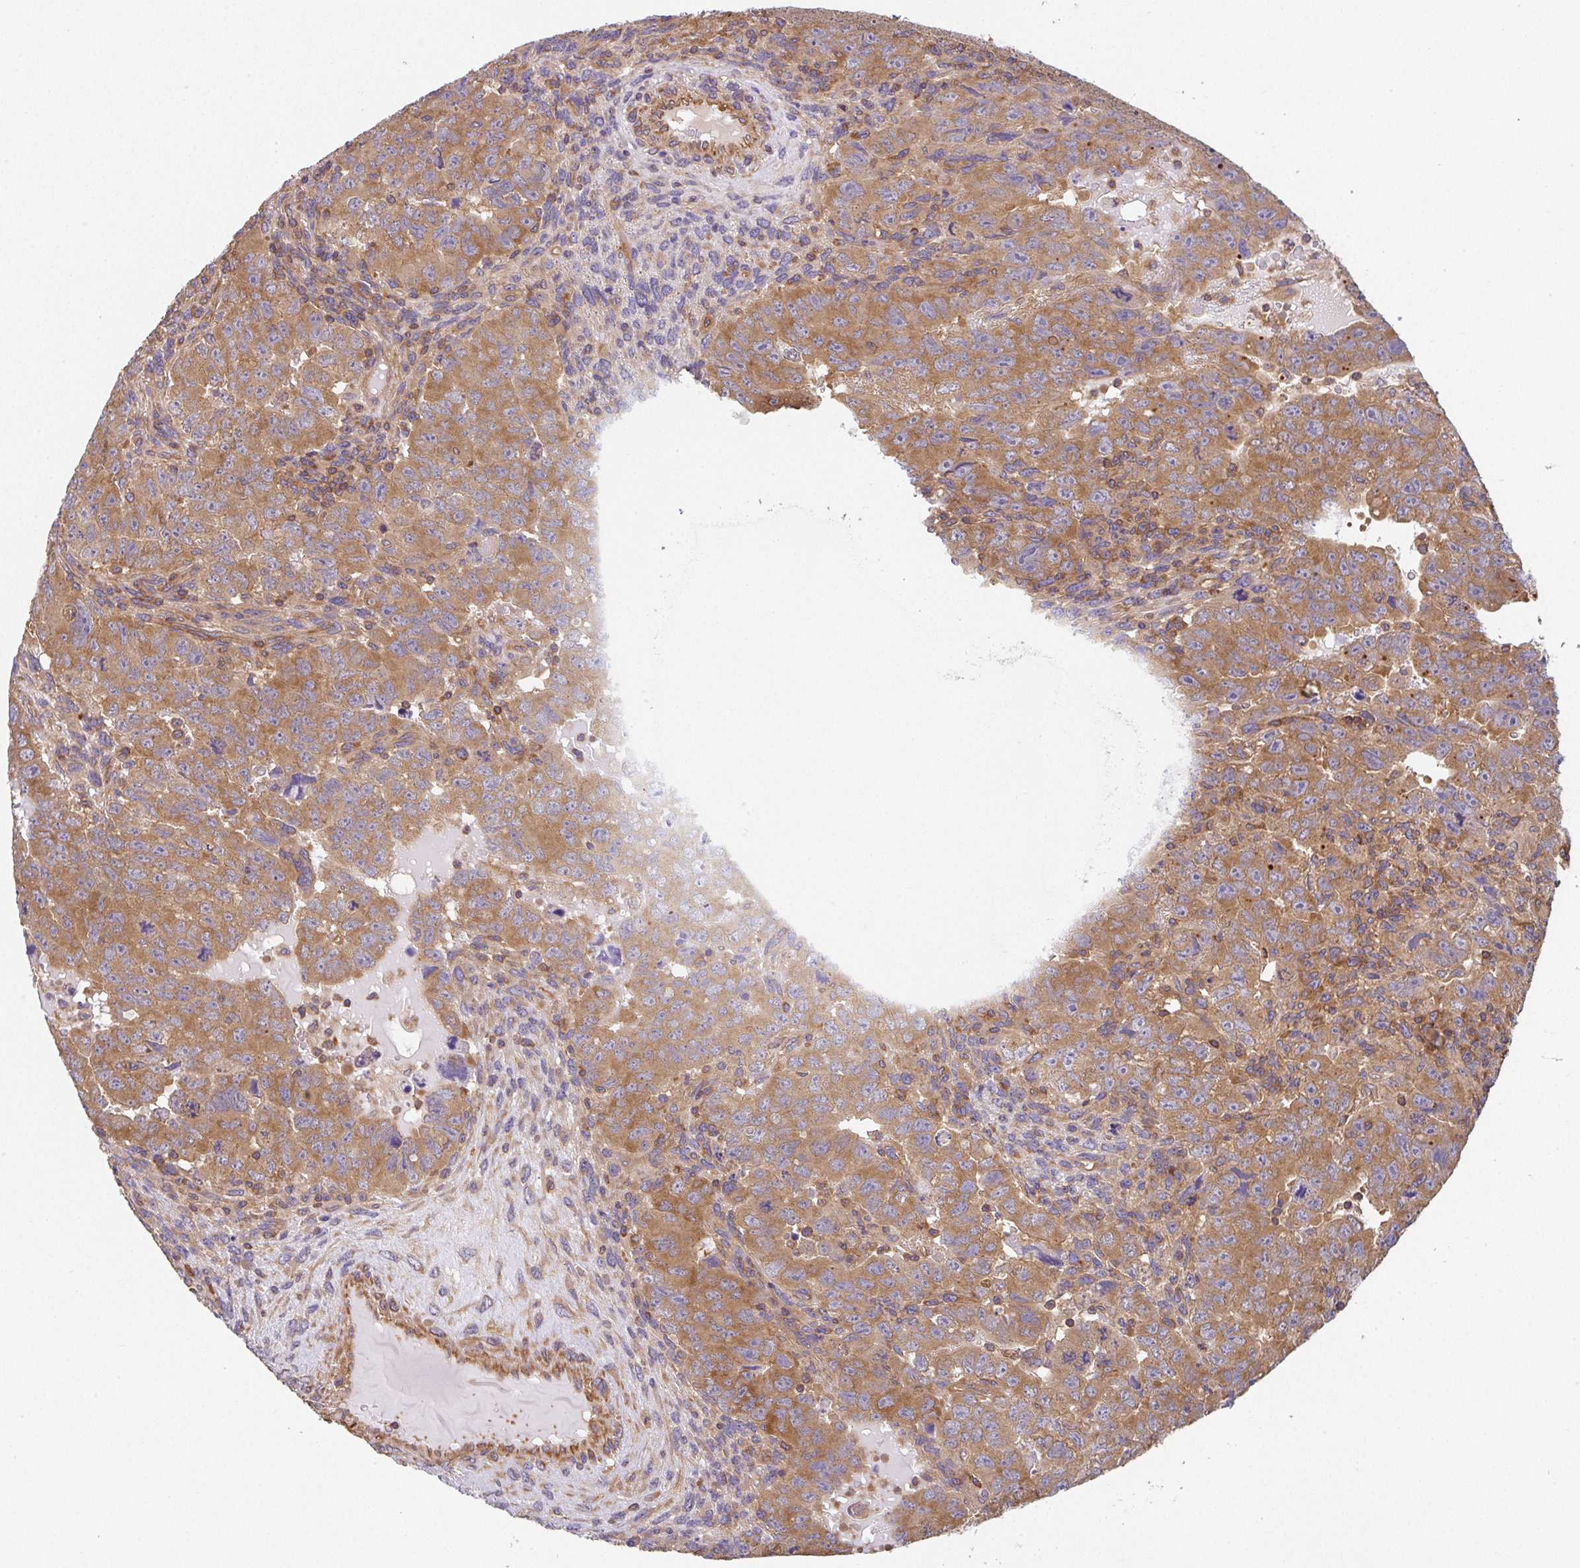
{"staining": {"intensity": "moderate", "quantity": ">75%", "location": "cytoplasmic/membranous"}, "tissue": "testis cancer", "cell_type": "Tumor cells", "image_type": "cancer", "snomed": [{"axis": "morphology", "description": "Carcinoma, Embryonal, NOS"}, {"axis": "topography", "description": "Testis"}], "caption": "Protein analysis of testis cancer tissue shows moderate cytoplasmic/membranous staining in approximately >75% of tumor cells.", "gene": "TMEM229A", "patient": {"sex": "male", "age": 24}}